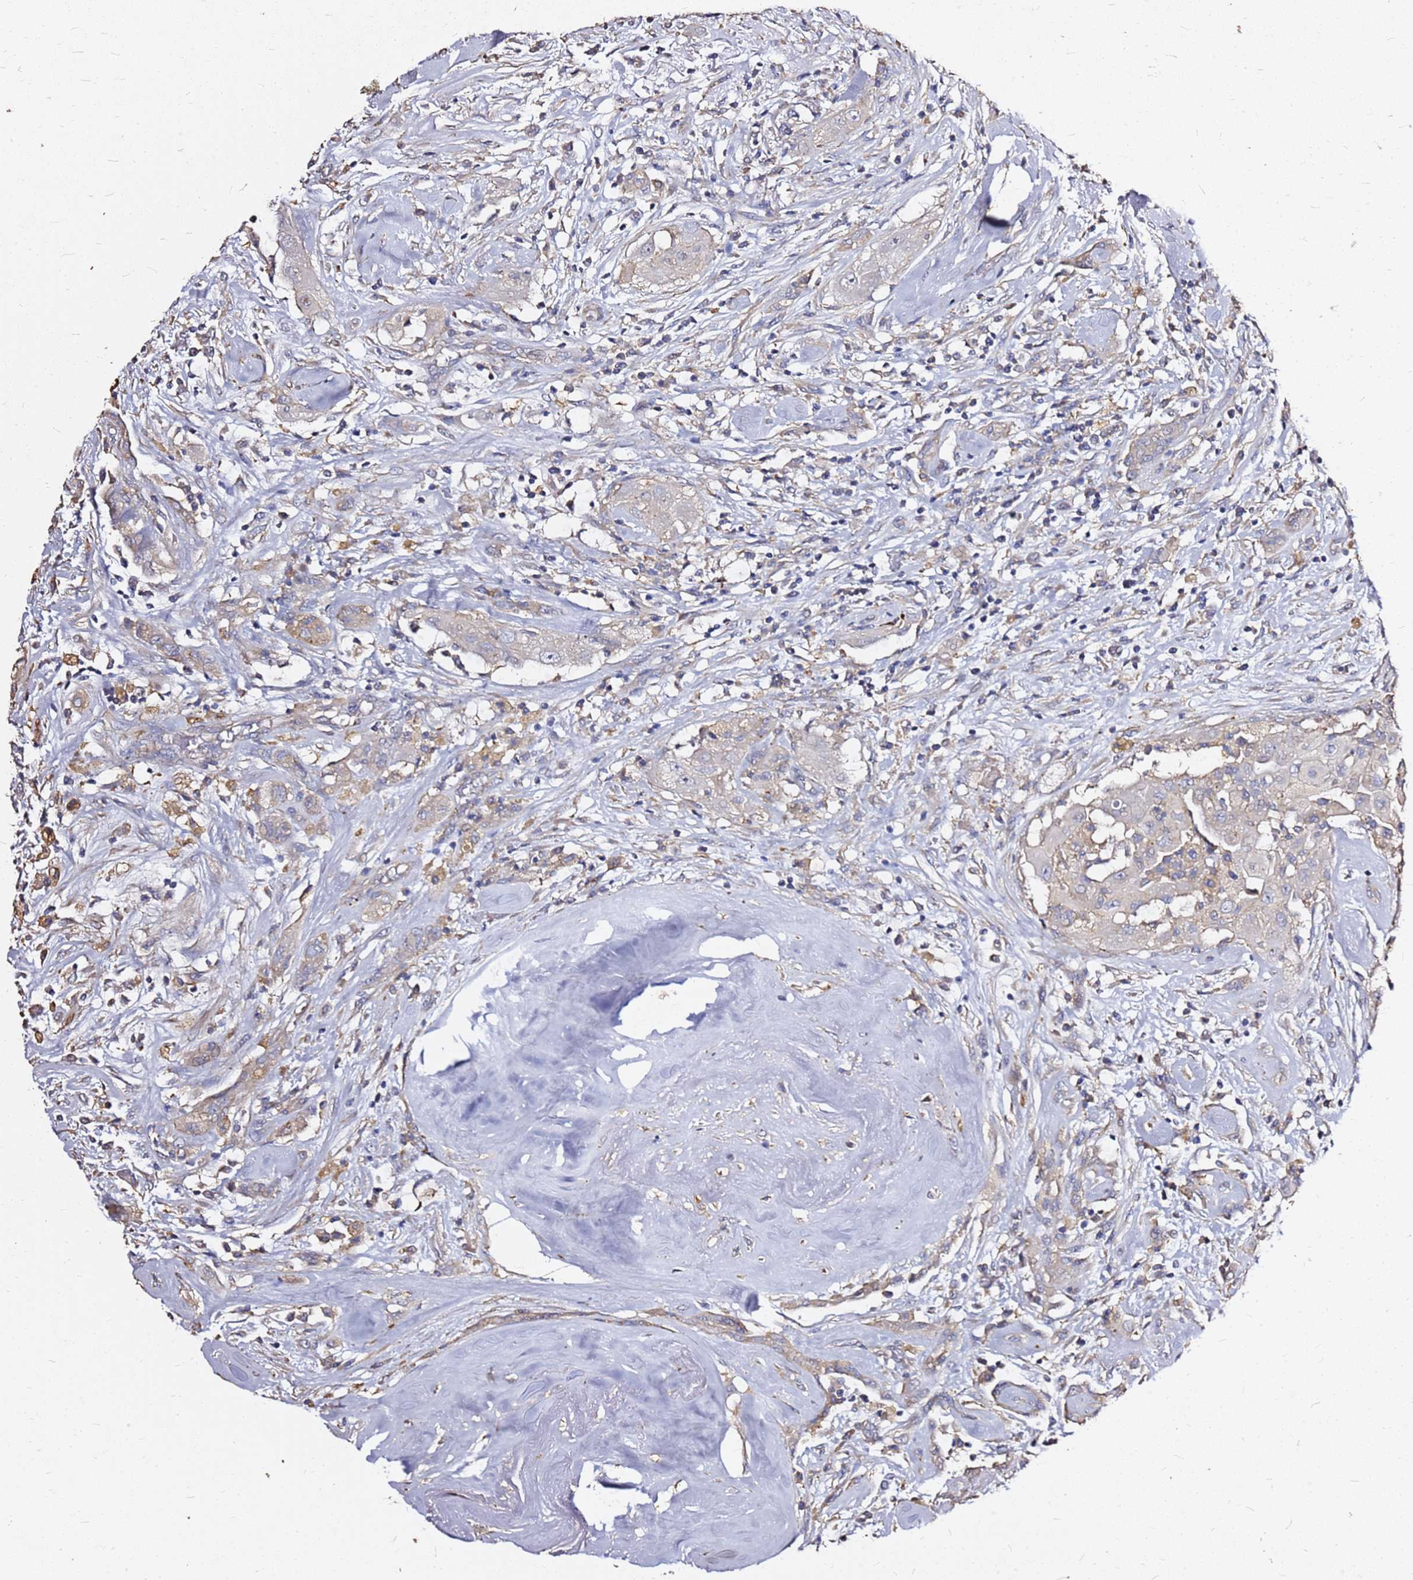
{"staining": {"intensity": "weak", "quantity": "<25%", "location": "cytoplasmic/membranous"}, "tissue": "thyroid cancer", "cell_type": "Tumor cells", "image_type": "cancer", "snomed": [{"axis": "morphology", "description": "Papillary adenocarcinoma, NOS"}, {"axis": "topography", "description": "Thyroid gland"}], "caption": "Immunohistochemistry photomicrograph of neoplastic tissue: human thyroid cancer (papillary adenocarcinoma) stained with DAB (3,3'-diaminobenzidine) displays no significant protein positivity in tumor cells.", "gene": "EXD3", "patient": {"sex": "female", "age": 59}}